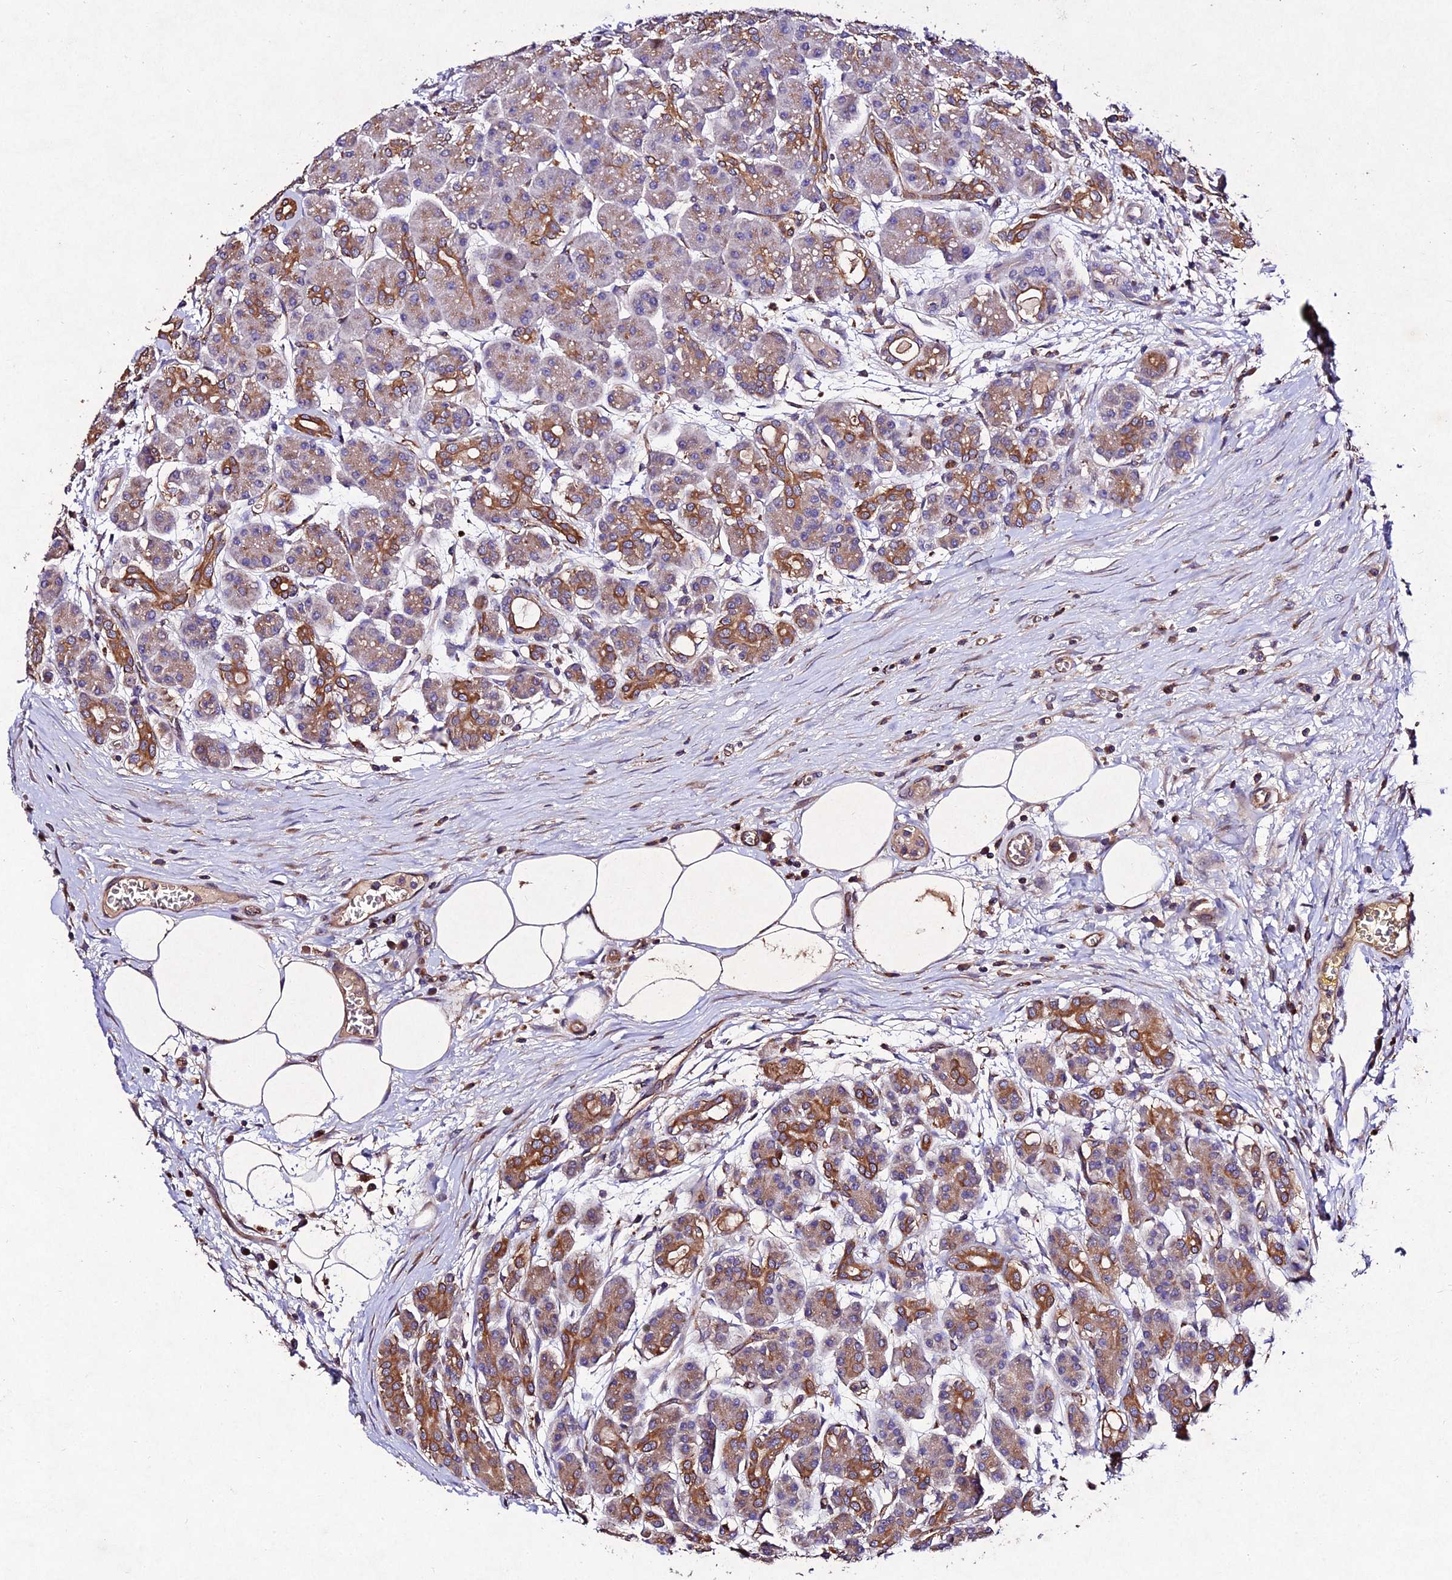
{"staining": {"intensity": "moderate", "quantity": "25%-75%", "location": "cytoplasmic/membranous"}, "tissue": "pancreas", "cell_type": "Exocrine glandular cells", "image_type": "normal", "snomed": [{"axis": "morphology", "description": "Normal tissue, NOS"}, {"axis": "topography", "description": "Pancreas"}], "caption": "Immunohistochemistry (IHC) of unremarkable pancreas shows medium levels of moderate cytoplasmic/membranous expression in about 25%-75% of exocrine glandular cells.", "gene": "AP3M1", "patient": {"sex": "male", "age": 63}}